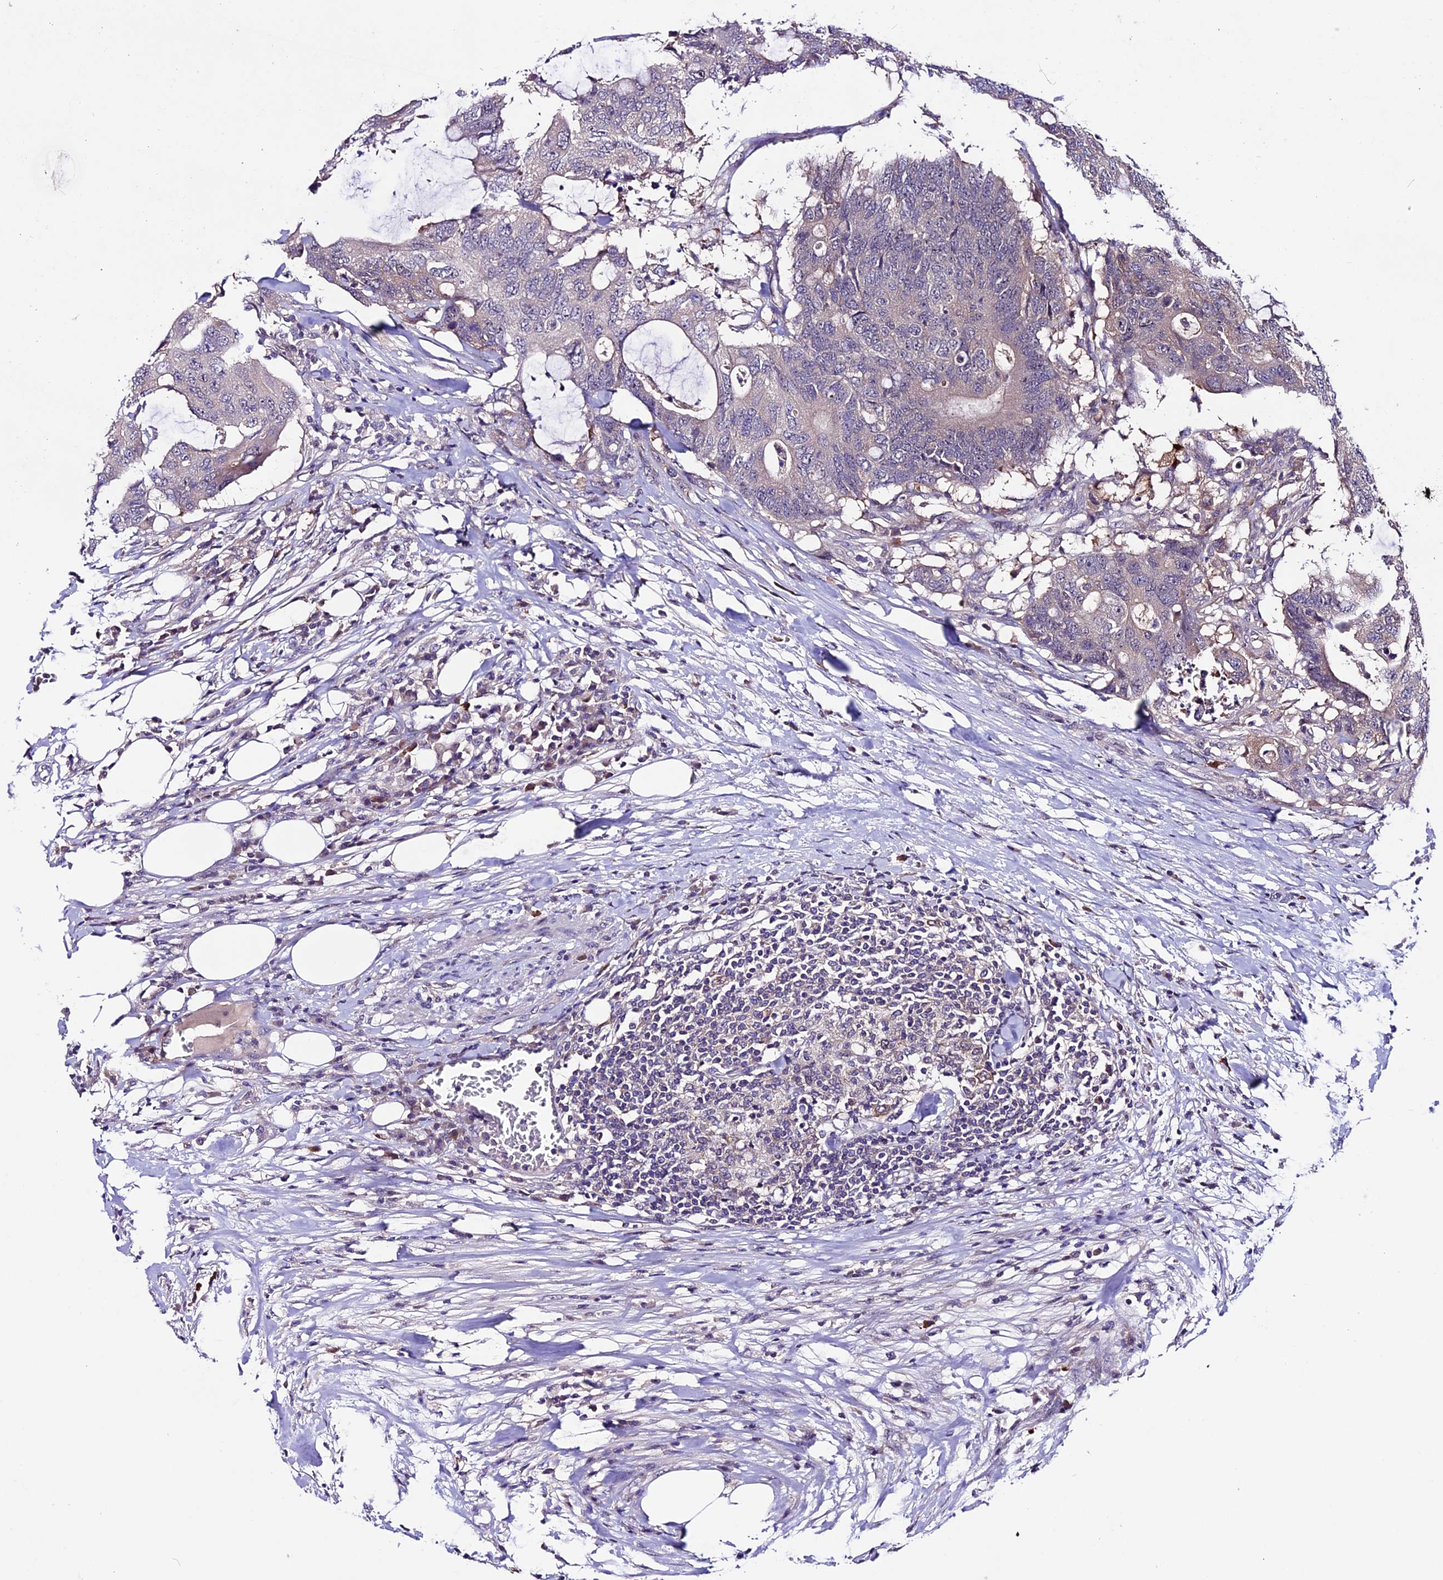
{"staining": {"intensity": "negative", "quantity": "none", "location": "none"}, "tissue": "colorectal cancer", "cell_type": "Tumor cells", "image_type": "cancer", "snomed": [{"axis": "morphology", "description": "Adenocarcinoma, NOS"}, {"axis": "topography", "description": "Colon"}], "caption": "An image of colorectal cancer stained for a protein shows no brown staining in tumor cells. The staining was performed using DAB (3,3'-diaminobenzidine) to visualize the protein expression in brown, while the nuclei were stained in blue with hematoxylin (Magnification: 20x).", "gene": "XKR7", "patient": {"sex": "male", "age": 71}}